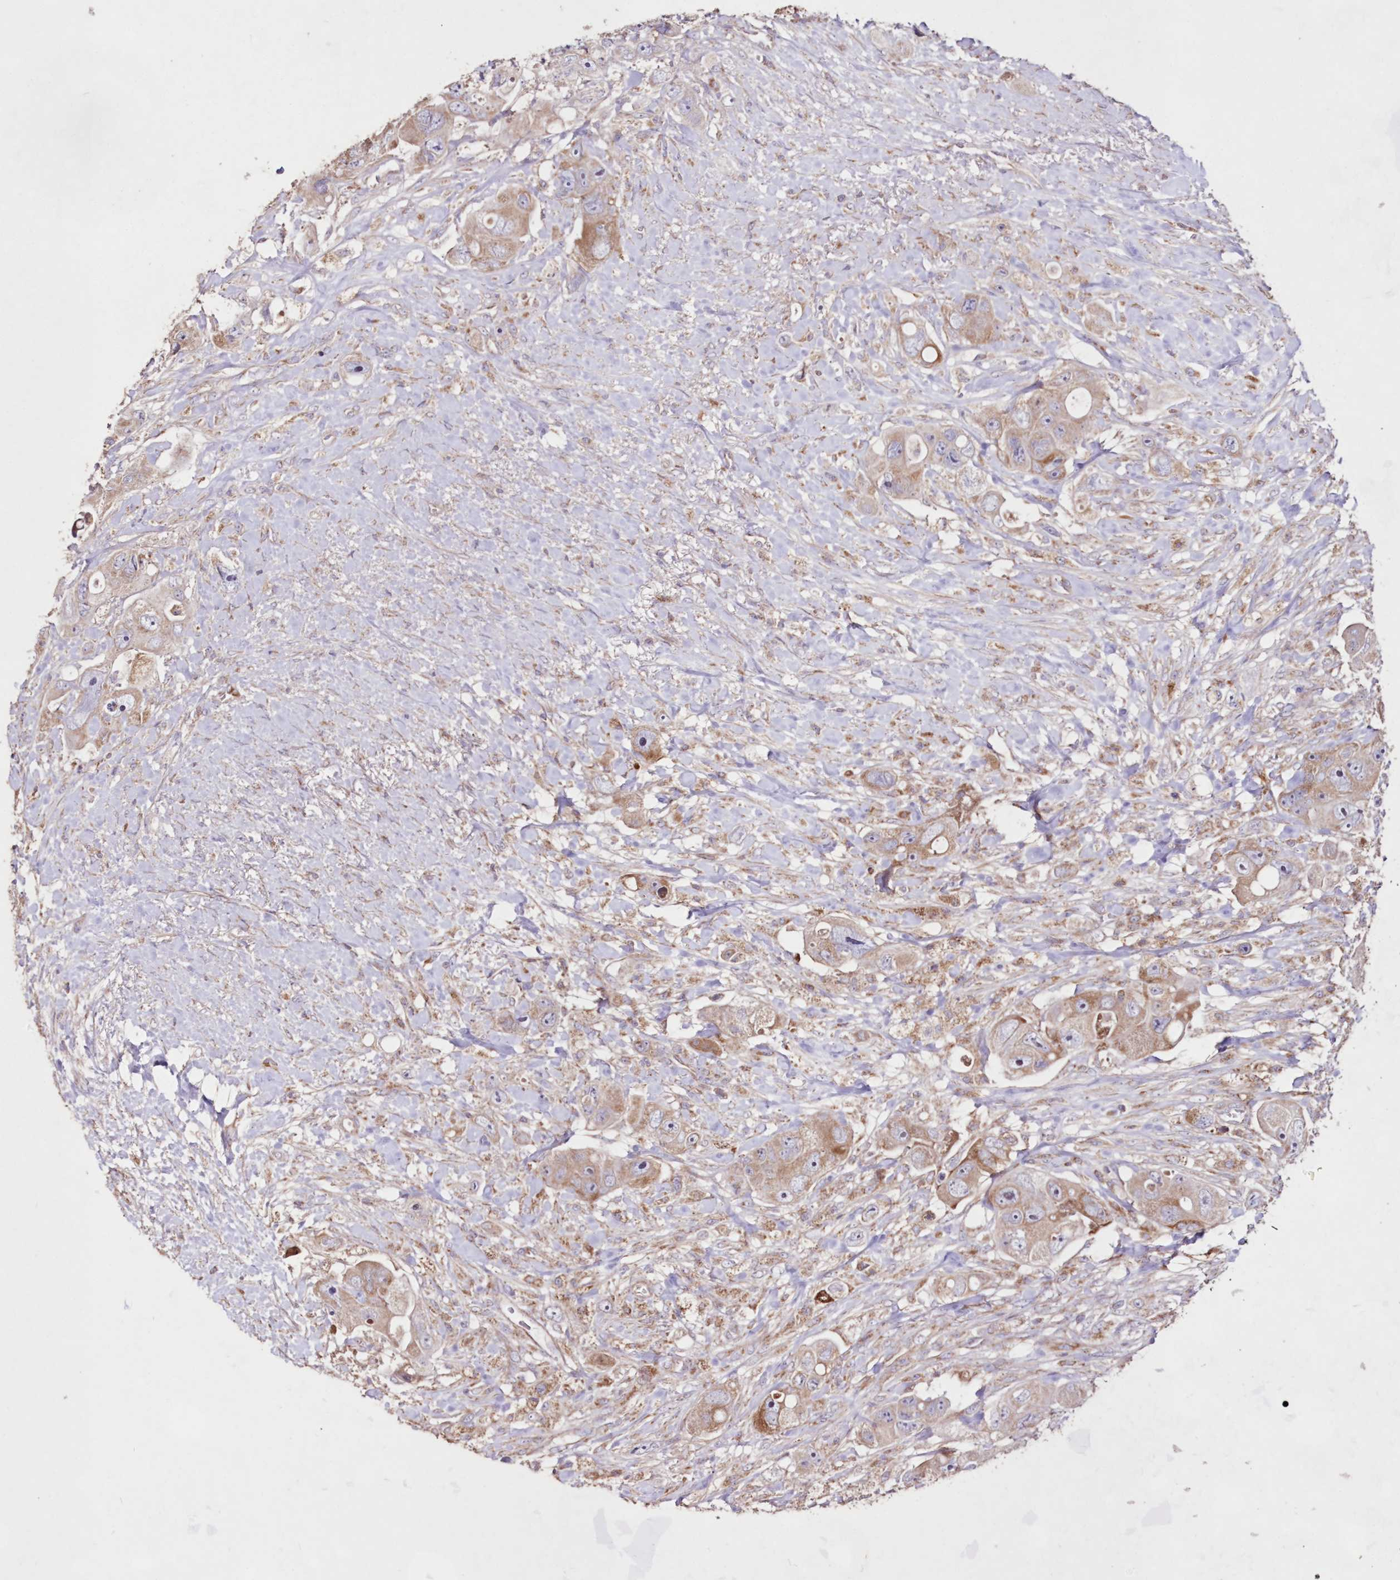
{"staining": {"intensity": "moderate", "quantity": "25%-75%", "location": "cytoplasmic/membranous"}, "tissue": "colorectal cancer", "cell_type": "Tumor cells", "image_type": "cancer", "snomed": [{"axis": "morphology", "description": "Adenocarcinoma, NOS"}, {"axis": "topography", "description": "Colon"}], "caption": "Adenocarcinoma (colorectal) stained for a protein displays moderate cytoplasmic/membranous positivity in tumor cells.", "gene": "HADHB", "patient": {"sex": "female", "age": 46}}